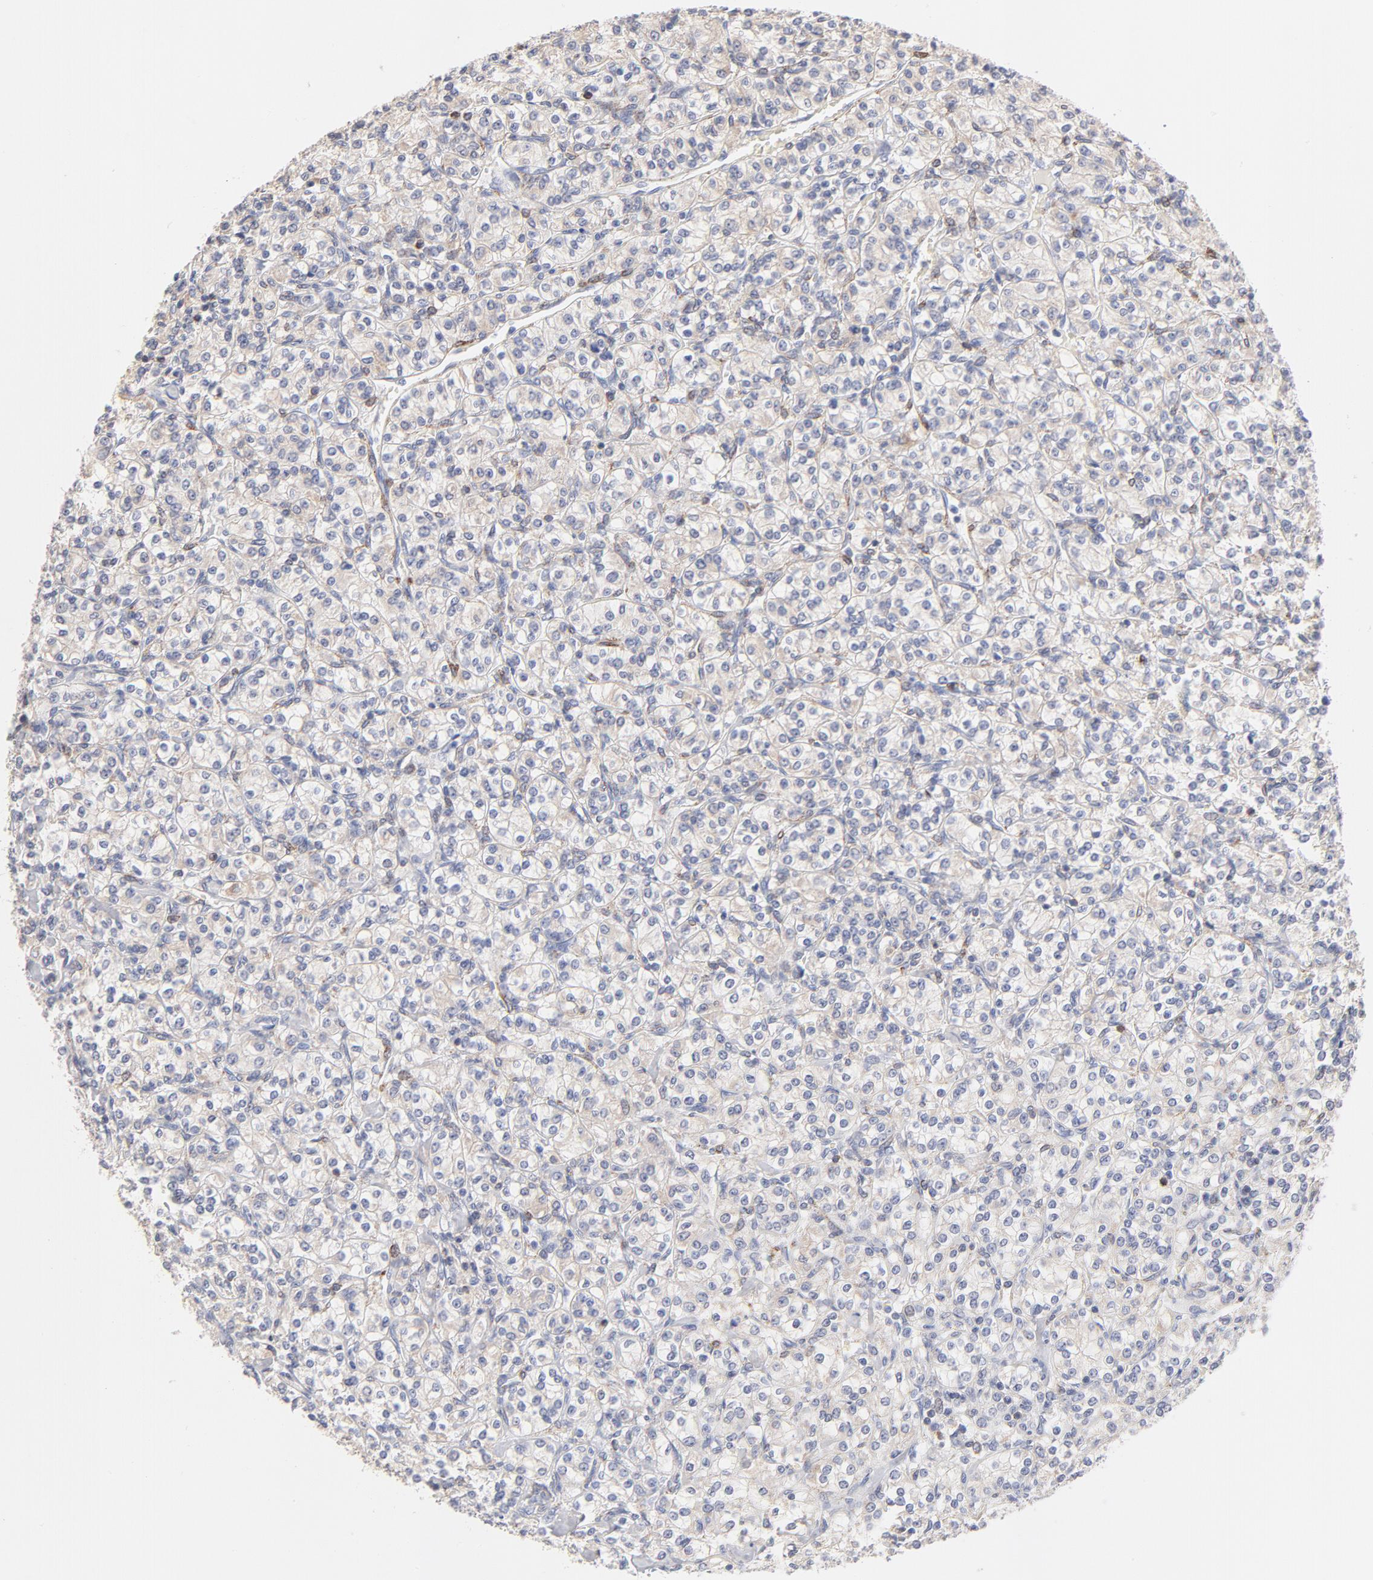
{"staining": {"intensity": "weak", "quantity": "<25%", "location": "cytoplasmic/membranous"}, "tissue": "renal cancer", "cell_type": "Tumor cells", "image_type": "cancer", "snomed": [{"axis": "morphology", "description": "Adenocarcinoma, NOS"}, {"axis": "topography", "description": "Kidney"}], "caption": "Photomicrograph shows no protein positivity in tumor cells of renal adenocarcinoma tissue.", "gene": "MID1", "patient": {"sex": "male", "age": 77}}